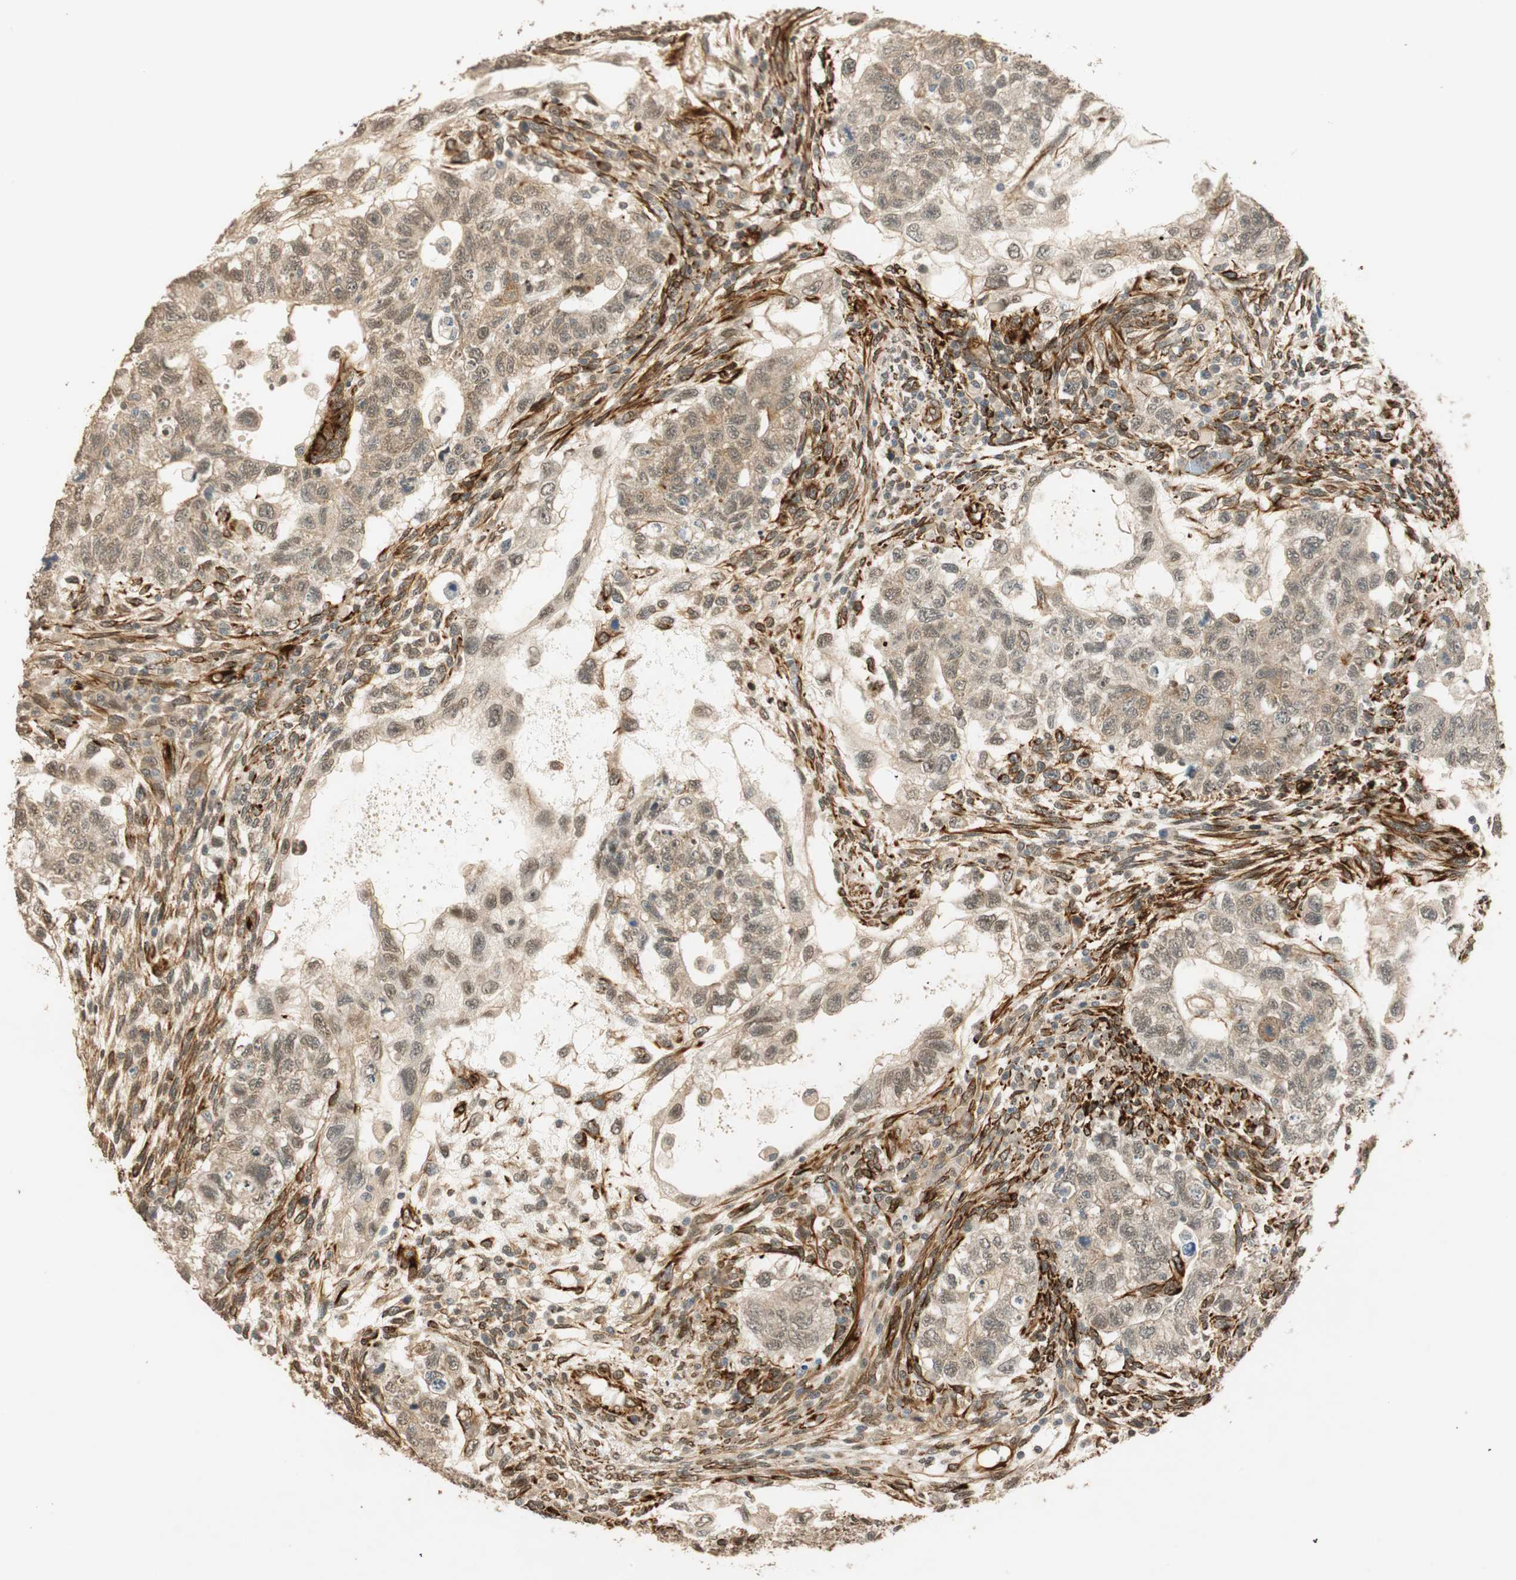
{"staining": {"intensity": "negative", "quantity": "none", "location": "none"}, "tissue": "testis cancer", "cell_type": "Tumor cells", "image_type": "cancer", "snomed": [{"axis": "morphology", "description": "Normal tissue, NOS"}, {"axis": "morphology", "description": "Carcinoma, Embryonal, NOS"}, {"axis": "topography", "description": "Testis"}], "caption": "Testis cancer (embryonal carcinoma) stained for a protein using immunohistochemistry reveals no expression tumor cells.", "gene": "NES", "patient": {"sex": "male", "age": 36}}